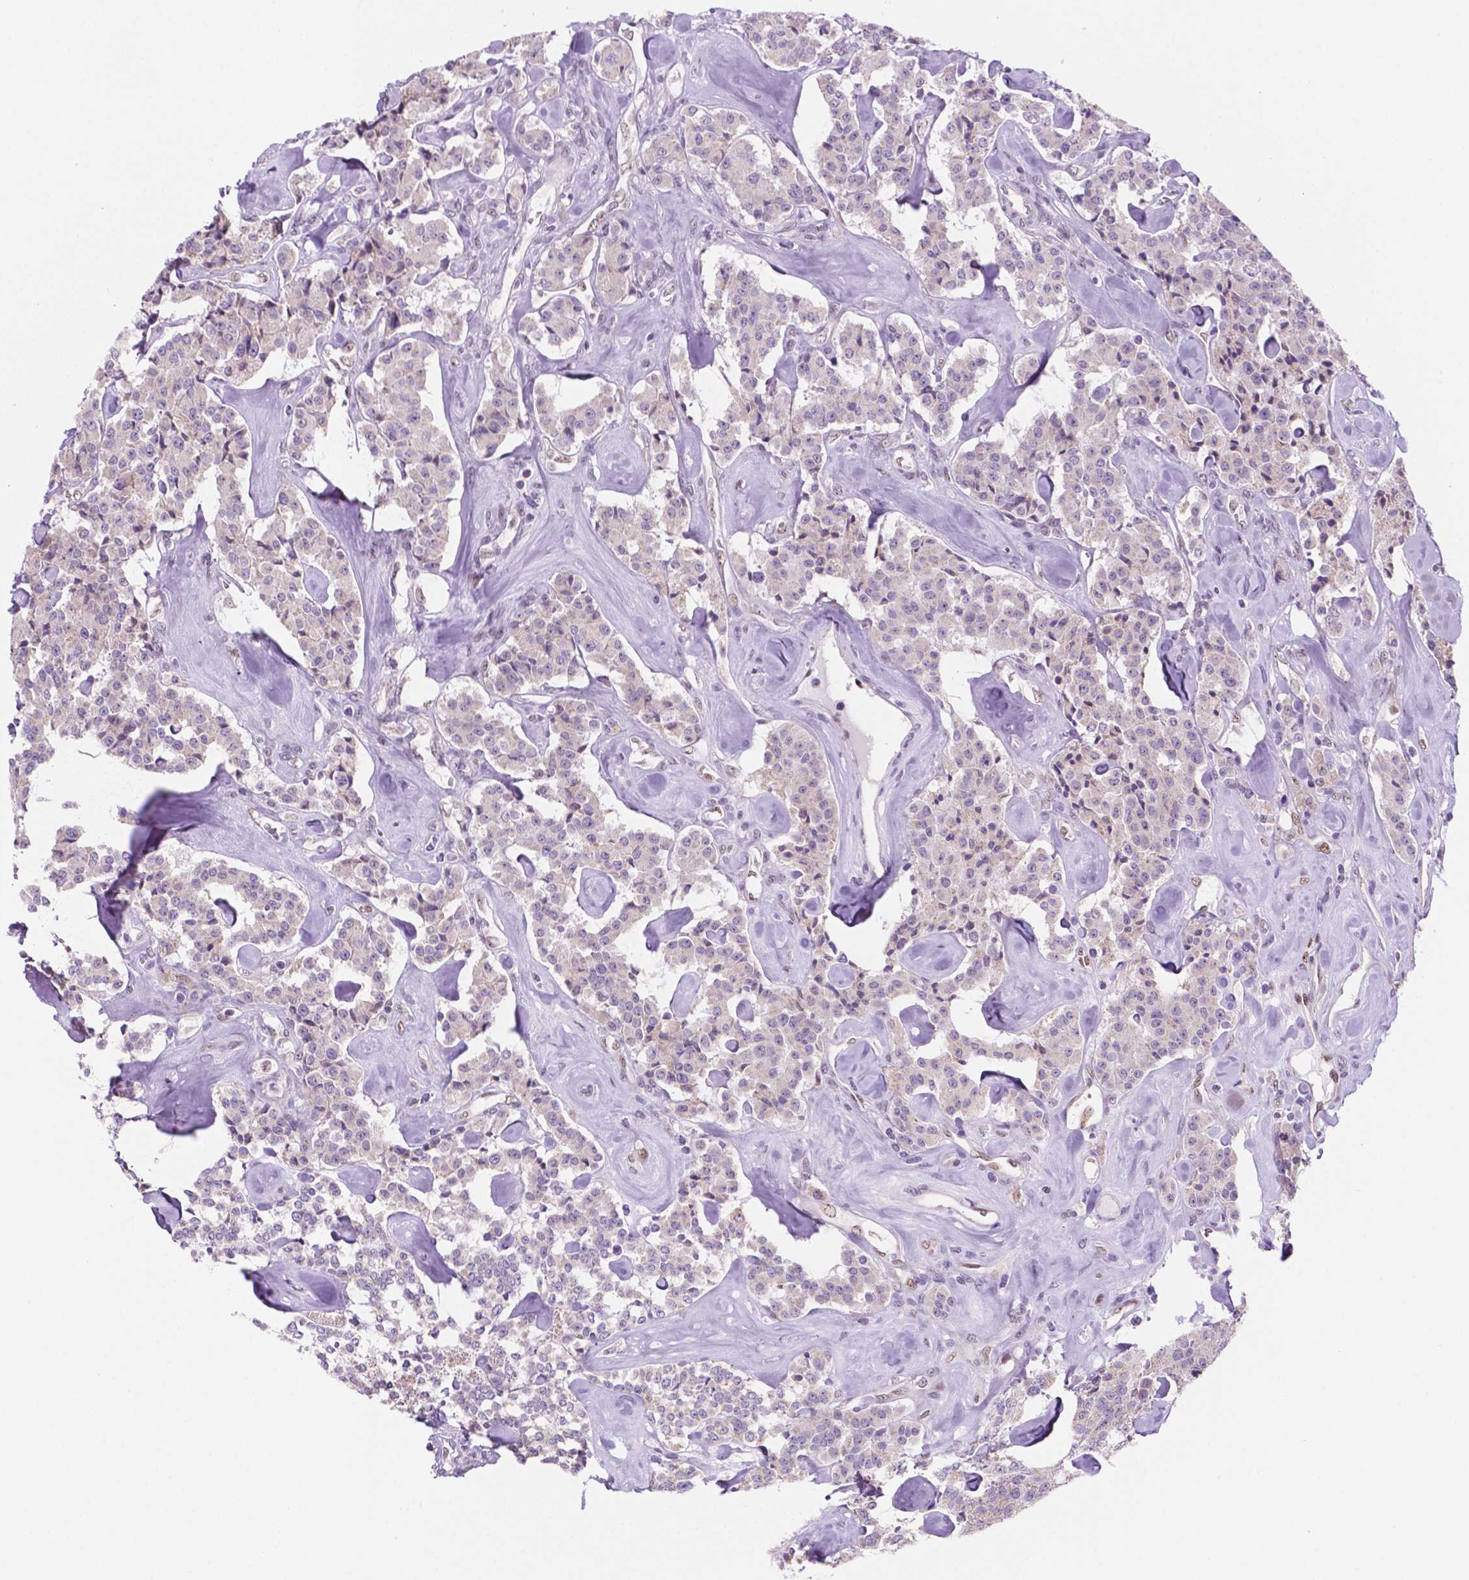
{"staining": {"intensity": "negative", "quantity": "none", "location": "none"}, "tissue": "carcinoid", "cell_type": "Tumor cells", "image_type": "cancer", "snomed": [{"axis": "morphology", "description": "Carcinoid, malignant, NOS"}, {"axis": "topography", "description": "Pancreas"}], "caption": "This is a image of IHC staining of malignant carcinoid, which shows no positivity in tumor cells.", "gene": "C18orf21", "patient": {"sex": "male", "age": 41}}